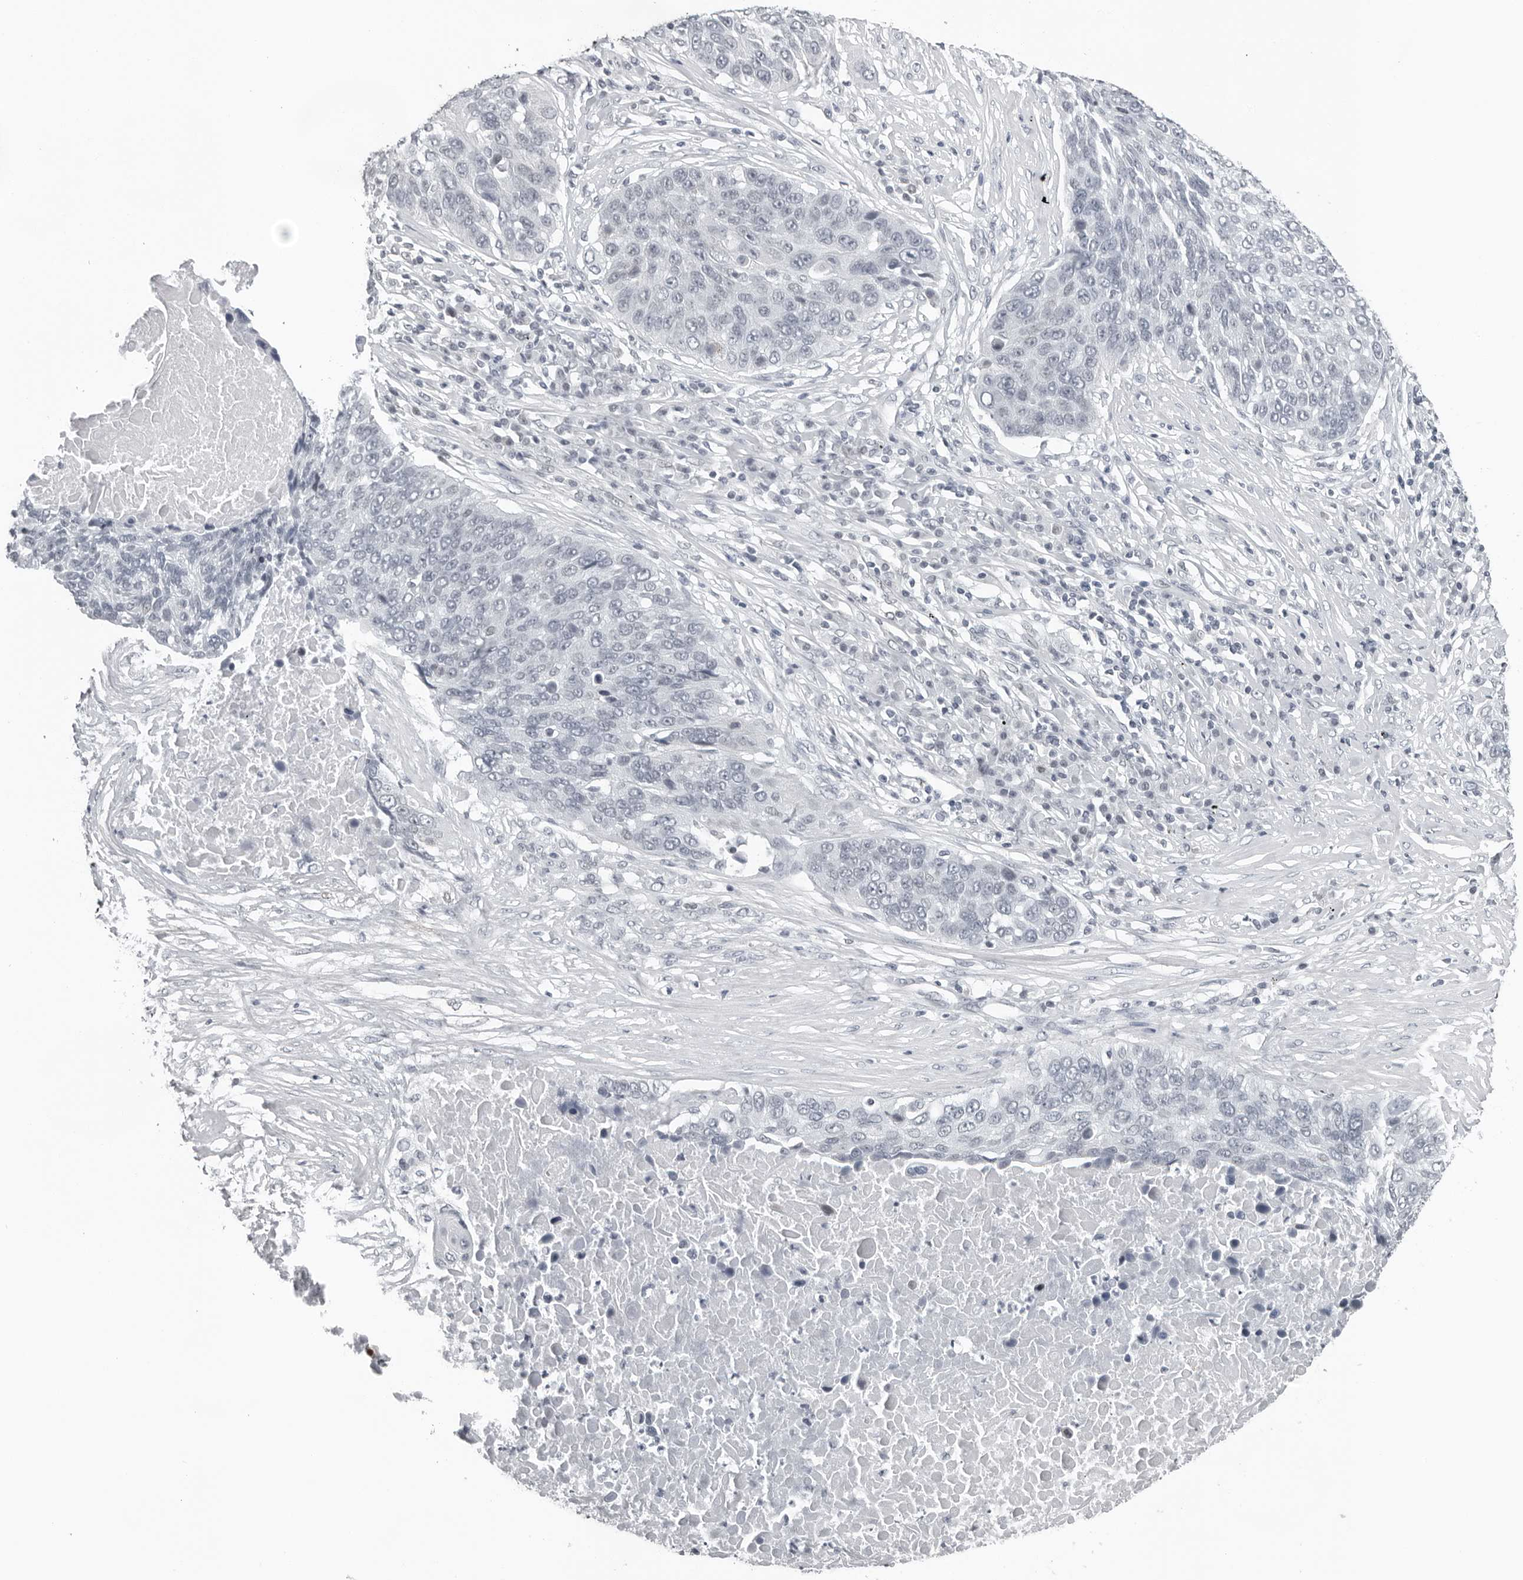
{"staining": {"intensity": "negative", "quantity": "none", "location": "none"}, "tissue": "lung cancer", "cell_type": "Tumor cells", "image_type": "cancer", "snomed": [{"axis": "morphology", "description": "Squamous cell carcinoma, NOS"}, {"axis": "topography", "description": "Lung"}], "caption": "DAB immunohistochemical staining of lung squamous cell carcinoma shows no significant expression in tumor cells.", "gene": "PPP1R42", "patient": {"sex": "male", "age": 66}}